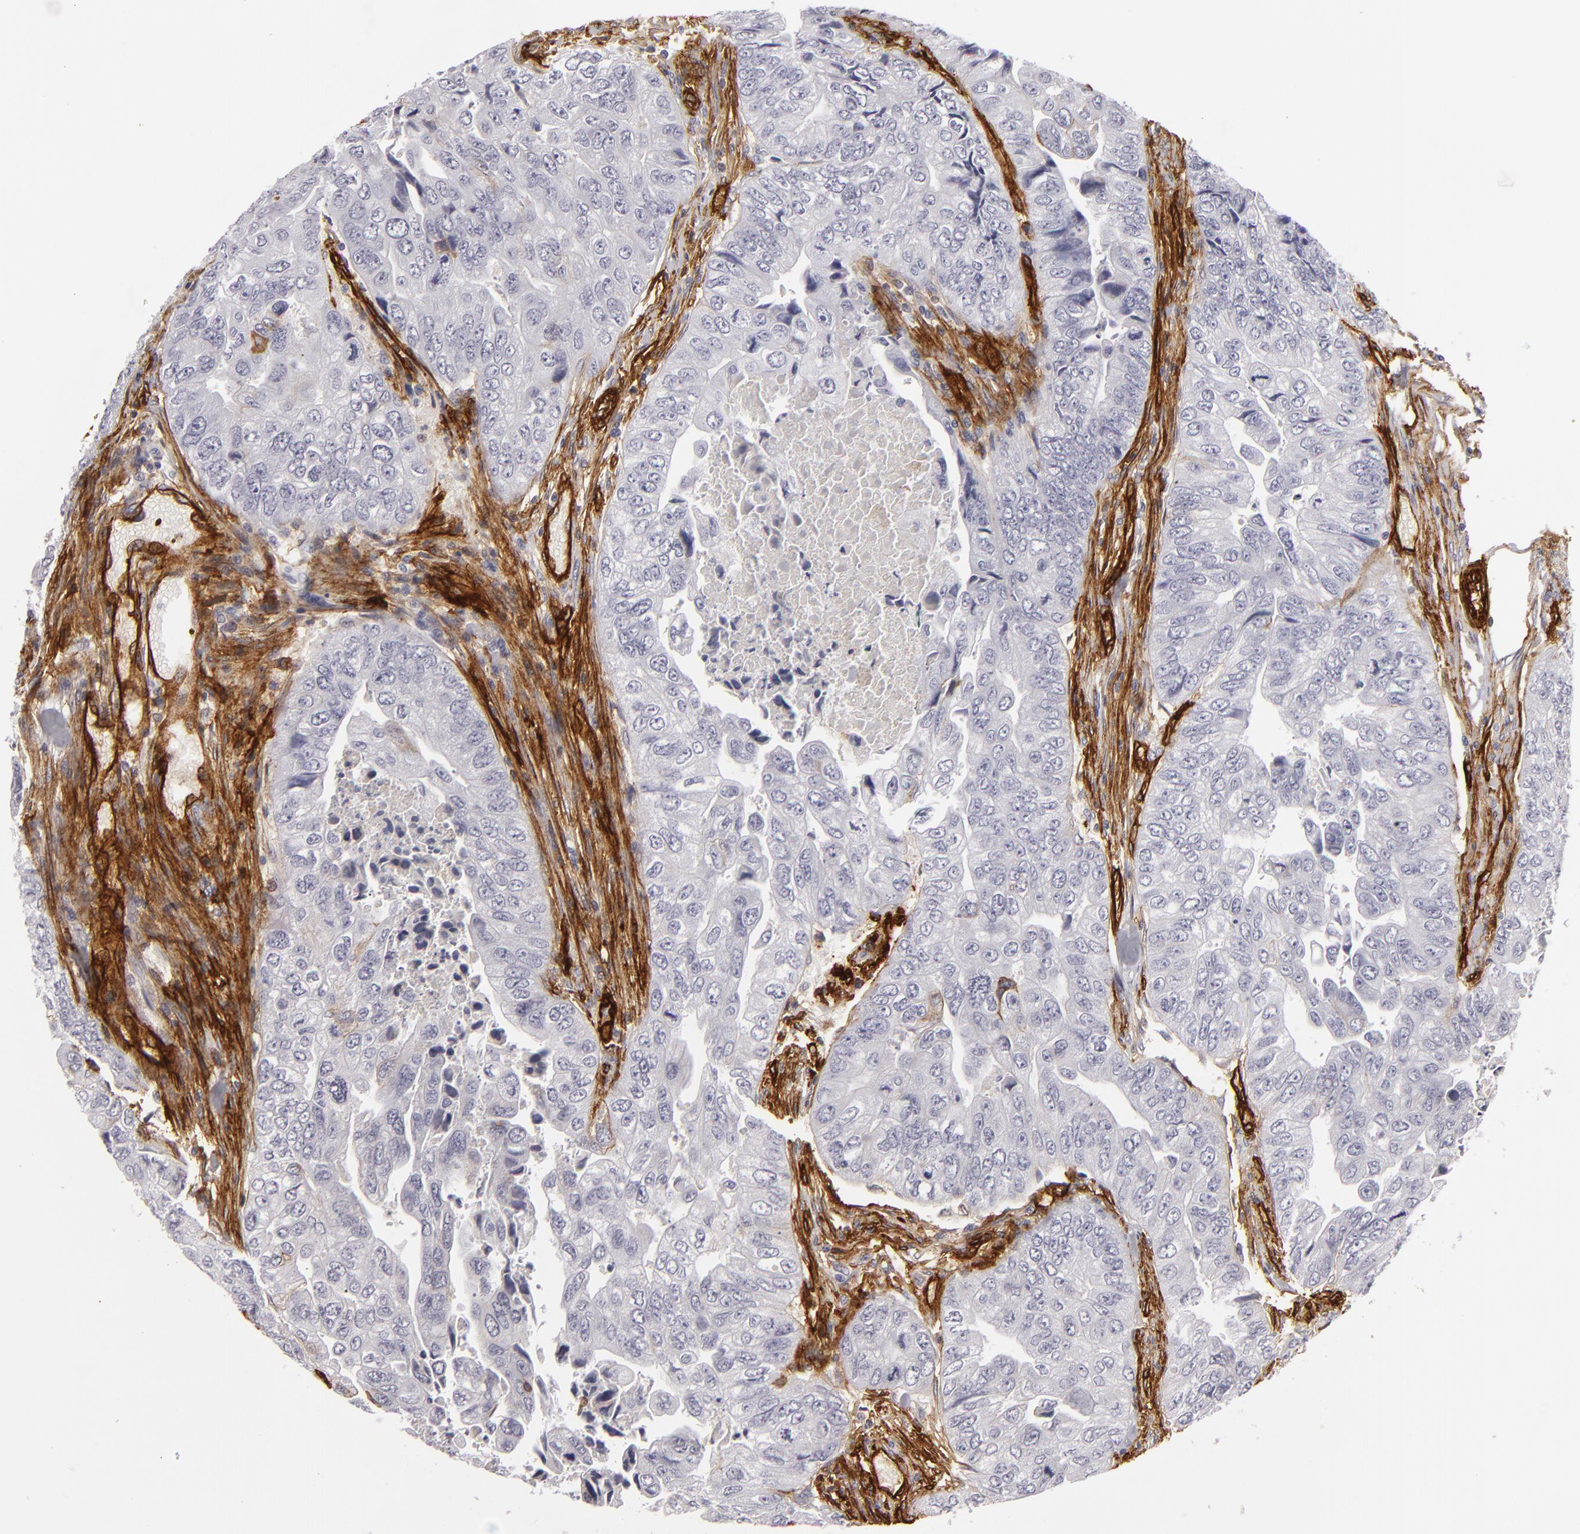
{"staining": {"intensity": "negative", "quantity": "none", "location": "none"}, "tissue": "colorectal cancer", "cell_type": "Tumor cells", "image_type": "cancer", "snomed": [{"axis": "morphology", "description": "Adenocarcinoma, NOS"}, {"axis": "topography", "description": "Colon"}], "caption": "This is an immunohistochemistry (IHC) micrograph of human colorectal cancer. There is no staining in tumor cells.", "gene": "MCAM", "patient": {"sex": "female", "age": 11}}